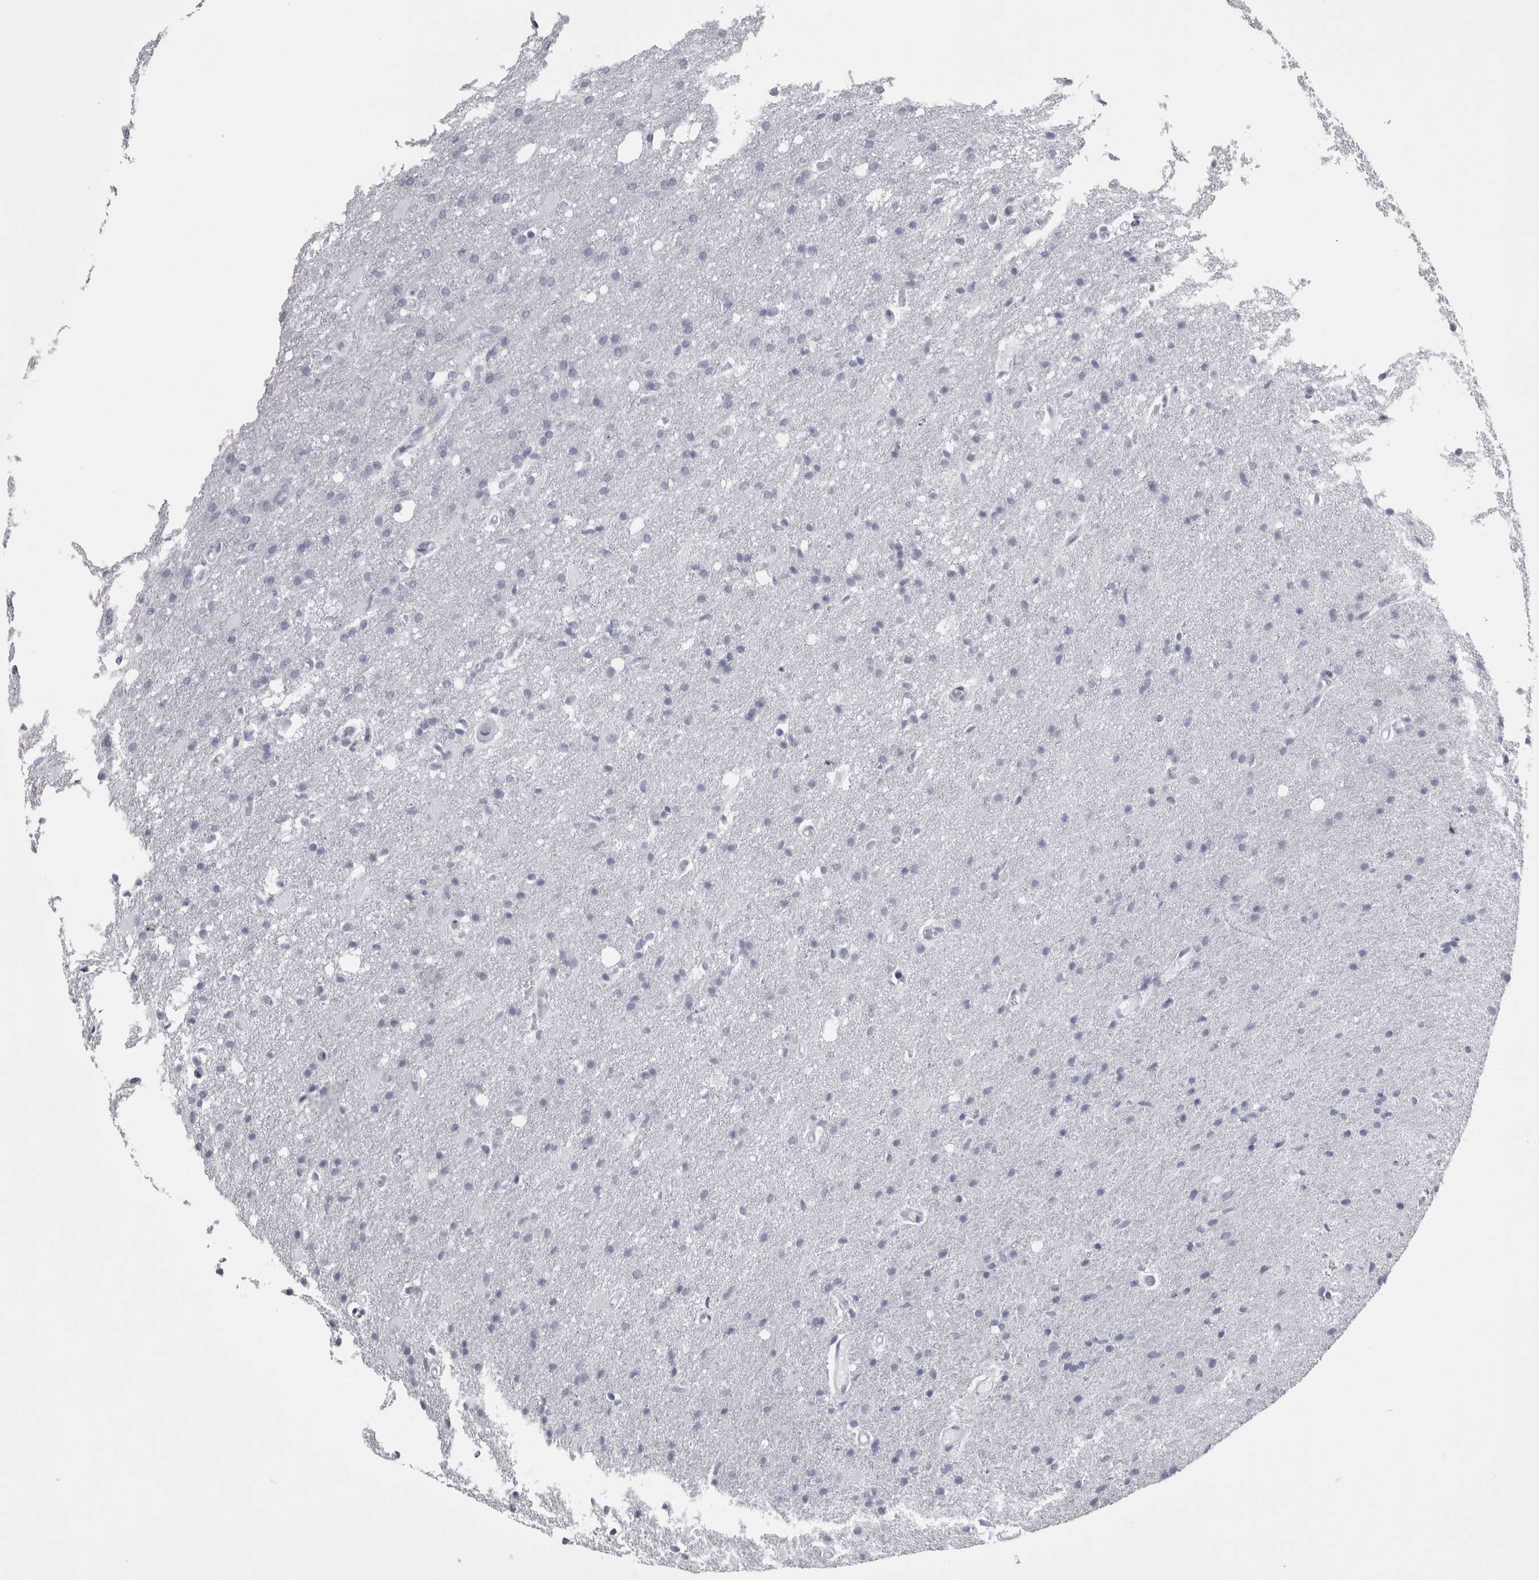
{"staining": {"intensity": "negative", "quantity": "none", "location": "none"}, "tissue": "glioma", "cell_type": "Tumor cells", "image_type": "cancer", "snomed": [{"axis": "morphology", "description": "Normal tissue, NOS"}, {"axis": "morphology", "description": "Glioma, malignant, High grade"}, {"axis": "topography", "description": "Cerebral cortex"}], "caption": "Protein analysis of glioma shows no significant positivity in tumor cells.", "gene": "SKAP1", "patient": {"sex": "male", "age": 77}}